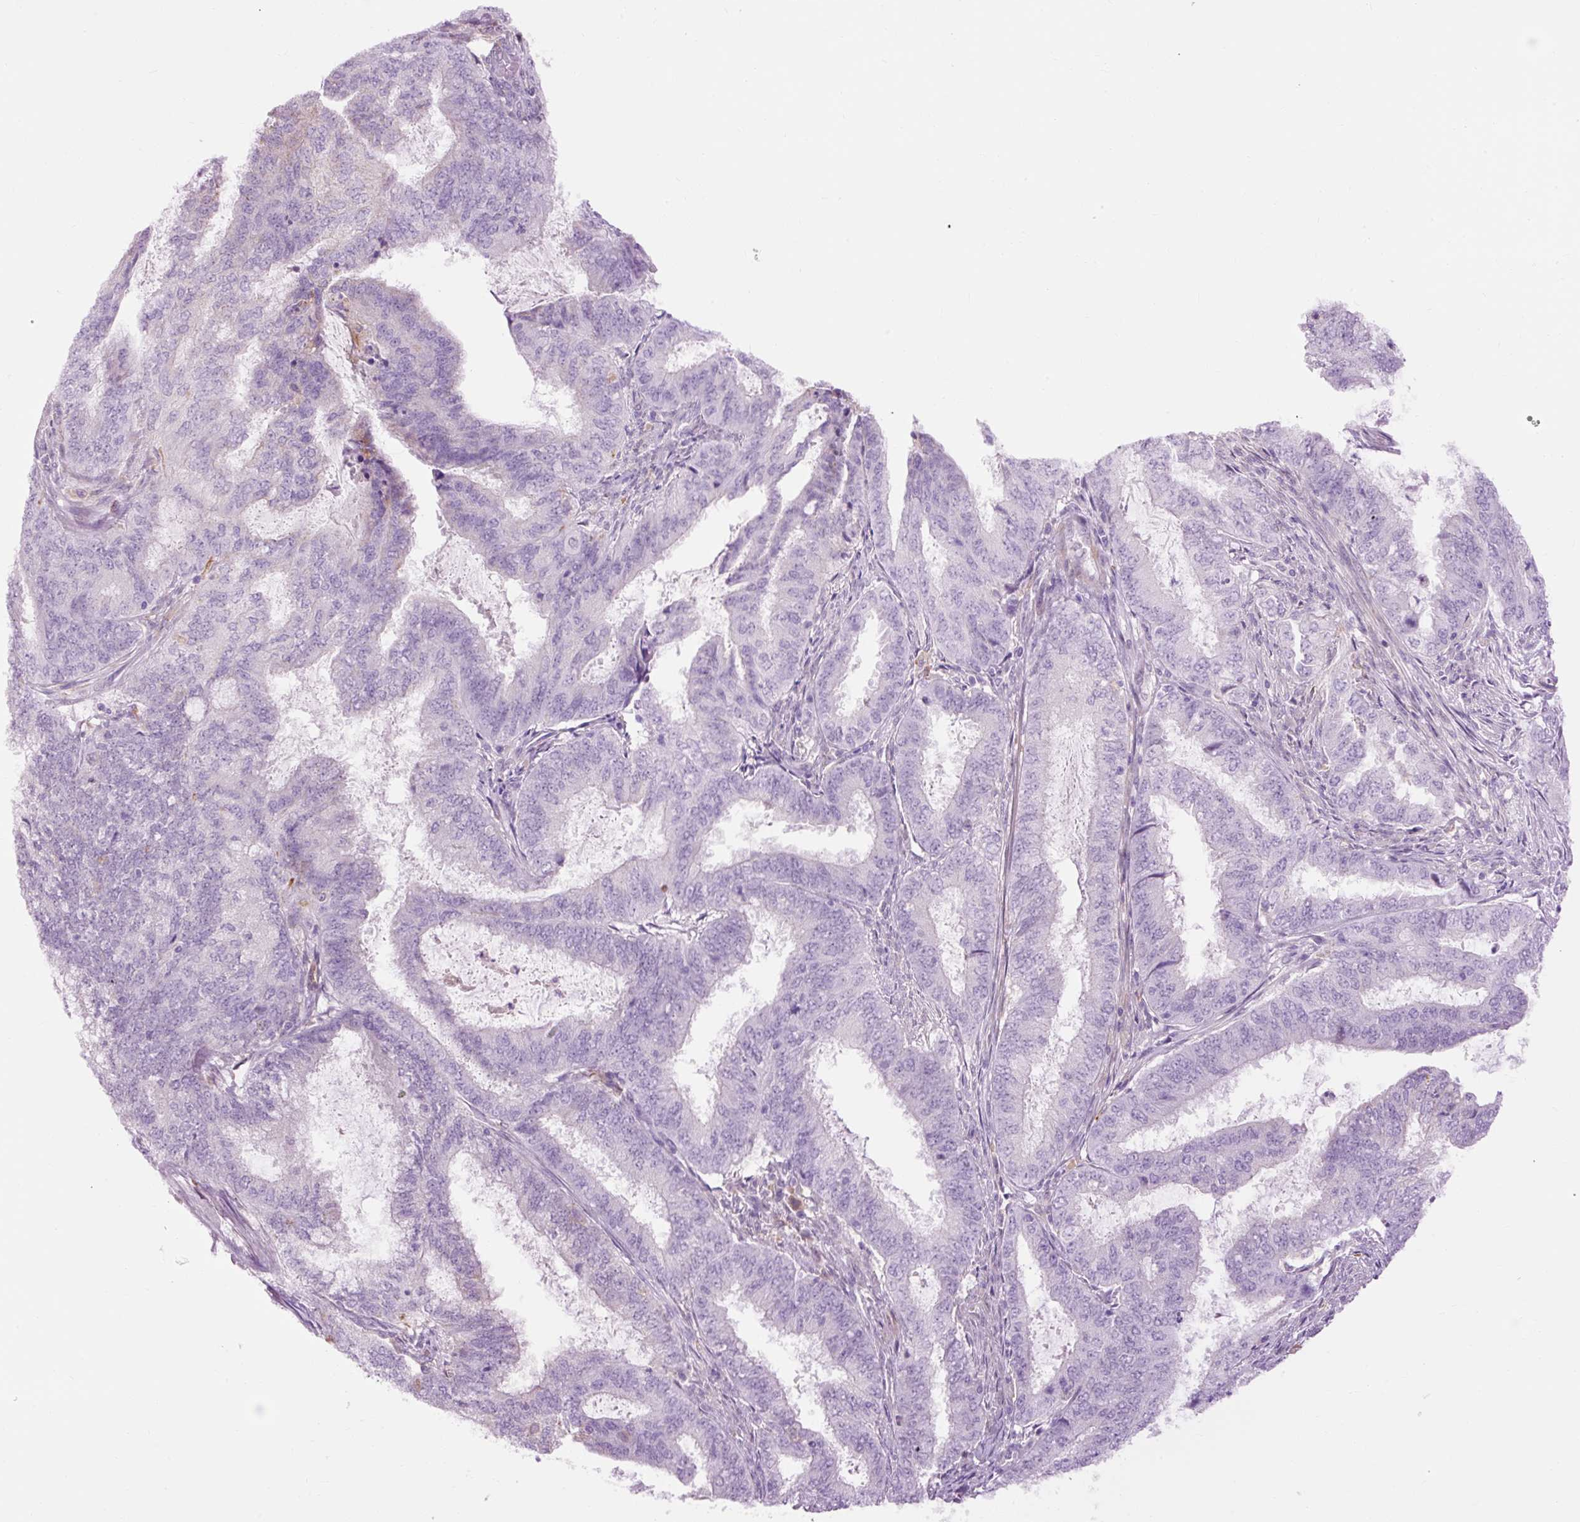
{"staining": {"intensity": "negative", "quantity": "none", "location": "none"}, "tissue": "endometrial cancer", "cell_type": "Tumor cells", "image_type": "cancer", "snomed": [{"axis": "morphology", "description": "Adenocarcinoma, NOS"}, {"axis": "topography", "description": "Endometrium"}], "caption": "Human endometrial cancer (adenocarcinoma) stained for a protein using IHC exhibits no staining in tumor cells.", "gene": "LY86", "patient": {"sex": "female", "age": 51}}